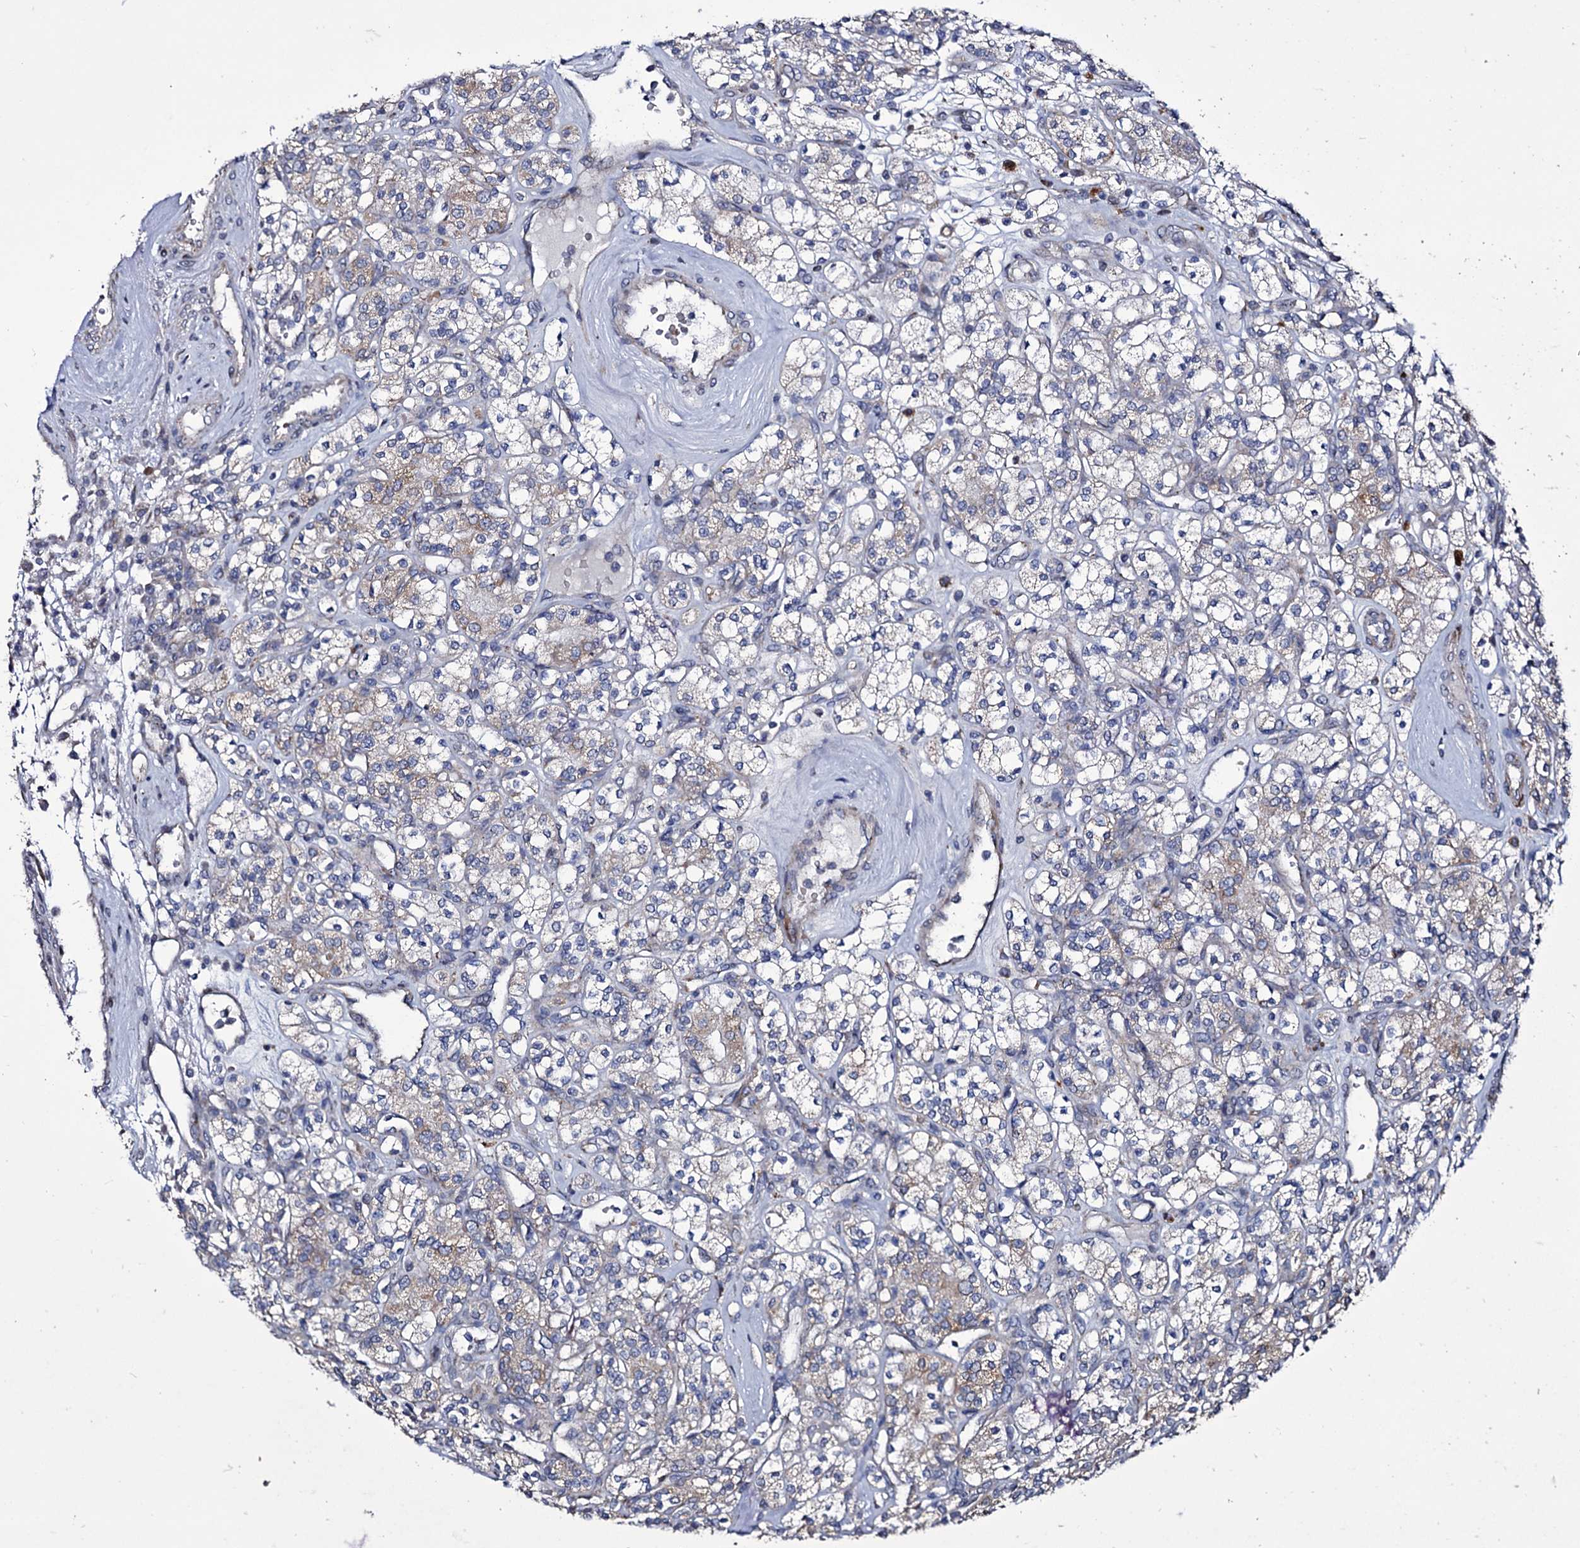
{"staining": {"intensity": "weak", "quantity": "<25%", "location": "cytoplasmic/membranous"}, "tissue": "renal cancer", "cell_type": "Tumor cells", "image_type": "cancer", "snomed": [{"axis": "morphology", "description": "Adenocarcinoma, NOS"}, {"axis": "topography", "description": "Kidney"}], "caption": "A high-resolution image shows IHC staining of renal adenocarcinoma, which shows no significant expression in tumor cells.", "gene": "TUBGCP5", "patient": {"sex": "male", "age": 77}}